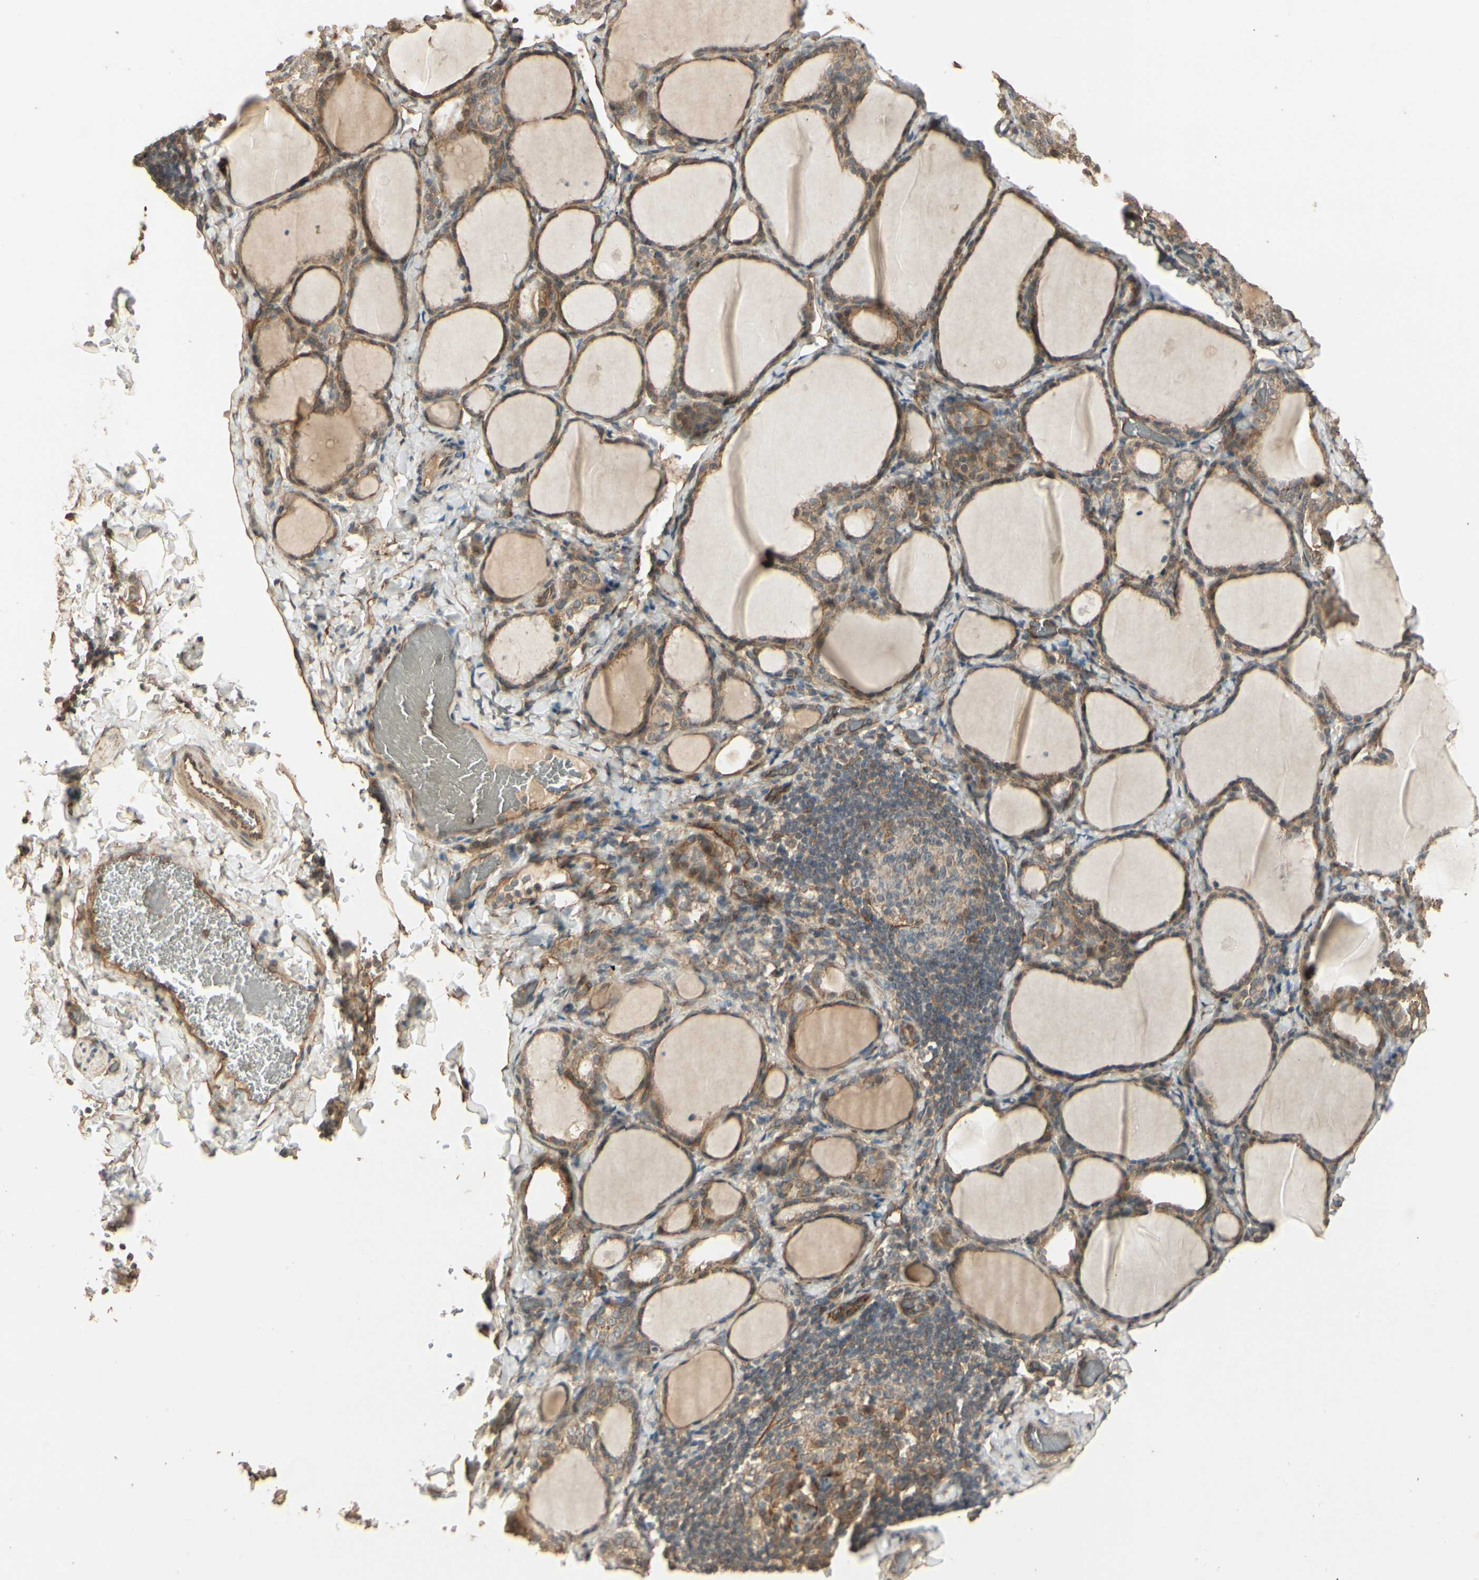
{"staining": {"intensity": "moderate", "quantity": ">75%", "location": "cytoplasmic/membranous"}, "tissue": "thyroid gland", "cell_type": "Glandular cells", "image_type": "normal", "snomed": [{"axis": "morphology", "description": "Normal tissue, NOS"}, {"axis": "morphology", "description": "Papillary adenocarcinoma, NOS"}, {"axis": "topography", "description": "Thyroid gland"}], "caption": "Immunohistochemistry image of unremarkable thyroid gland: human thyroid gland stained using IHC exhibits medium levels of moderate protein expression localized specifically in the cytoplasmic/membranous of glandular cells, appearing as a cytoplasmic/membranous brown color.", "gene": "RNF180", "patient": {"sex": "female", "age": 30}}